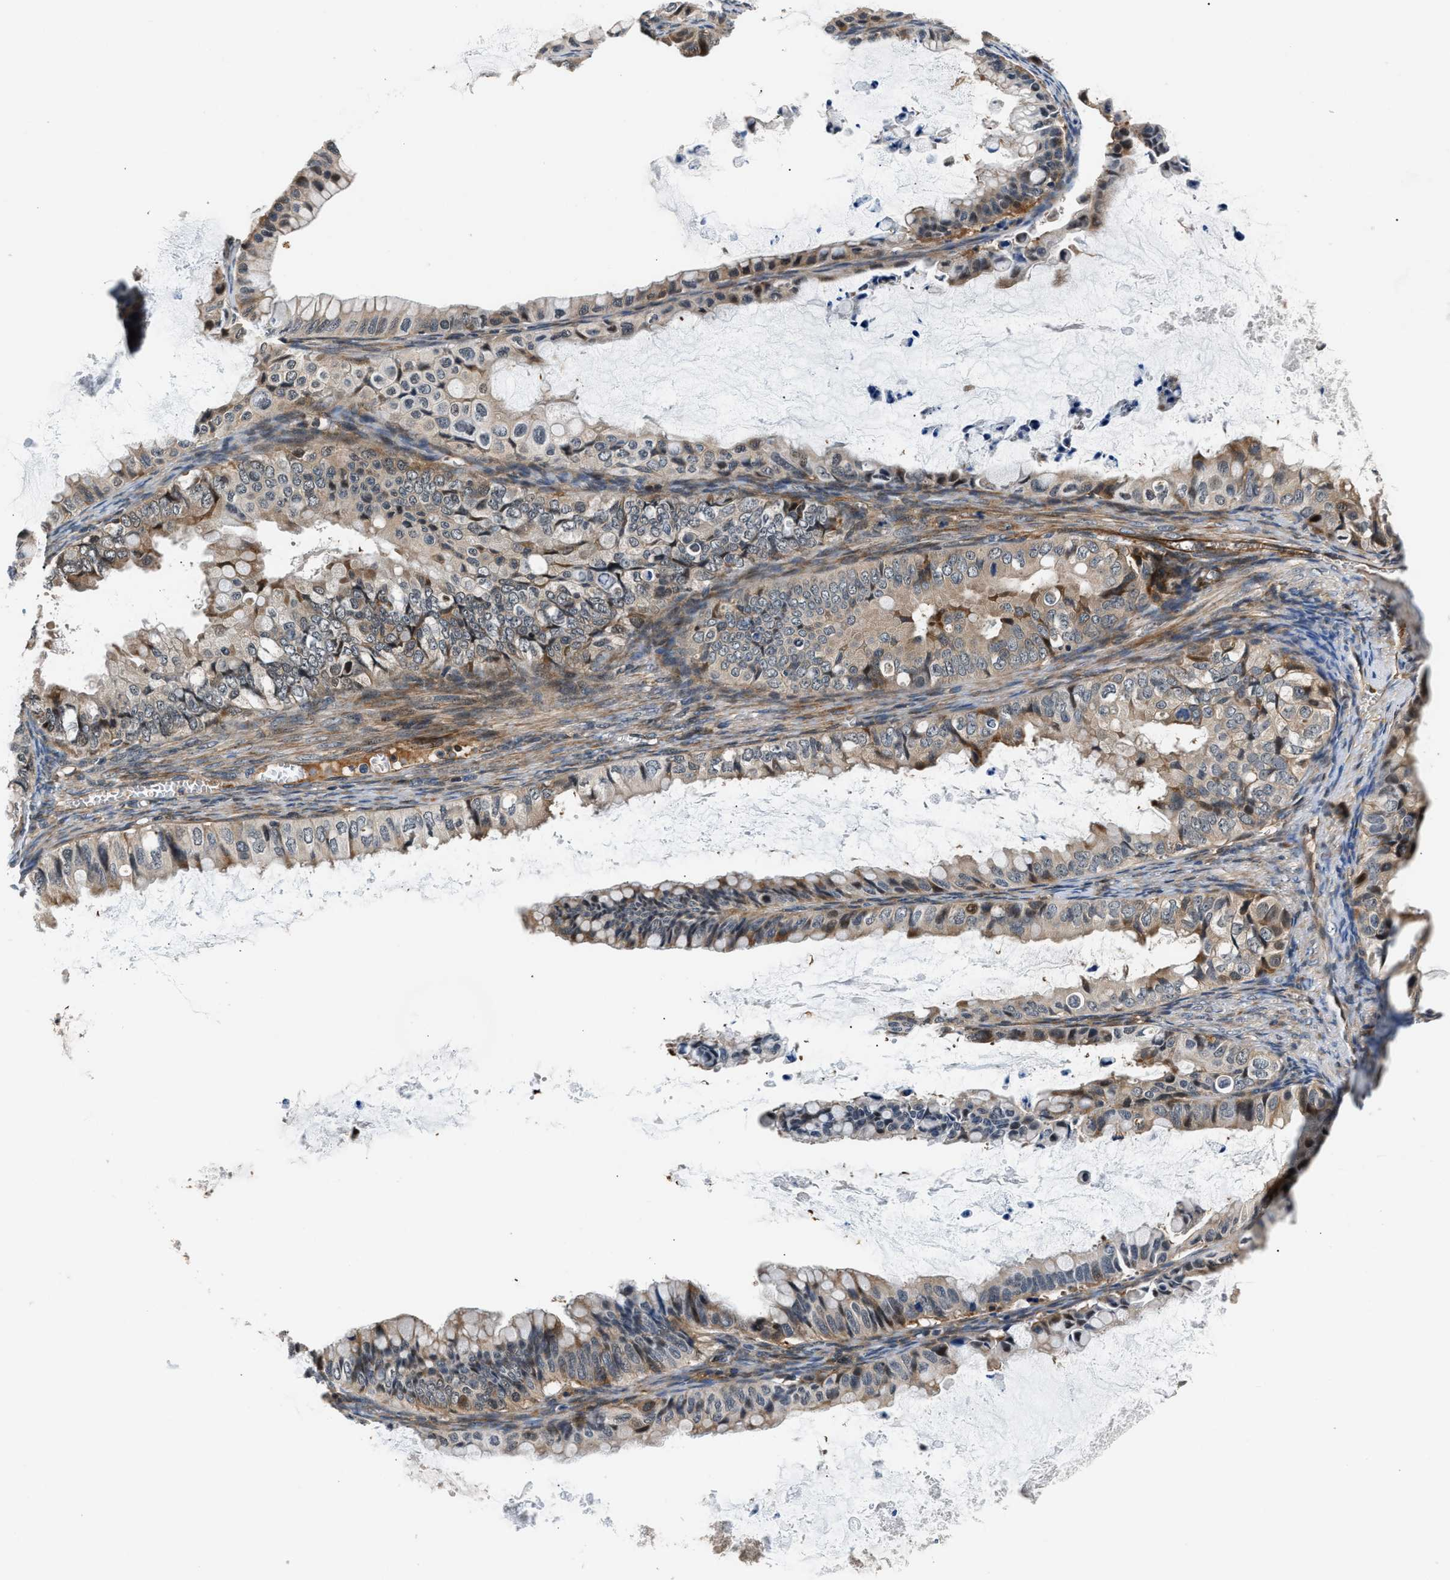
{"staining": {"intensity": "weak", "quantity": "<25%", "location": "cytoplasmic/membranous"}, "tissue": "ovarian cancer", "cell_type": "Tumor cells", "image_type": "cancer", "snomed": [{"axis": "morphology", "description": "Cystadenocarcinoma, mucinous, NOS"}, {"axis": "topography", "description": "Ovary"}], "caption": "IHC of human ovarian mucinous cystadenocarcinoma demonstrates no positivity in tumor cells. (Stains: DAB (3,3'-diaminobenzidine) immunohistochemistry with hematoxylin counter stain, Microscopy: brightfield microscopy at high magnification).", "gene": "TUT7", "patient": {"sex": "female", "age": 80}}